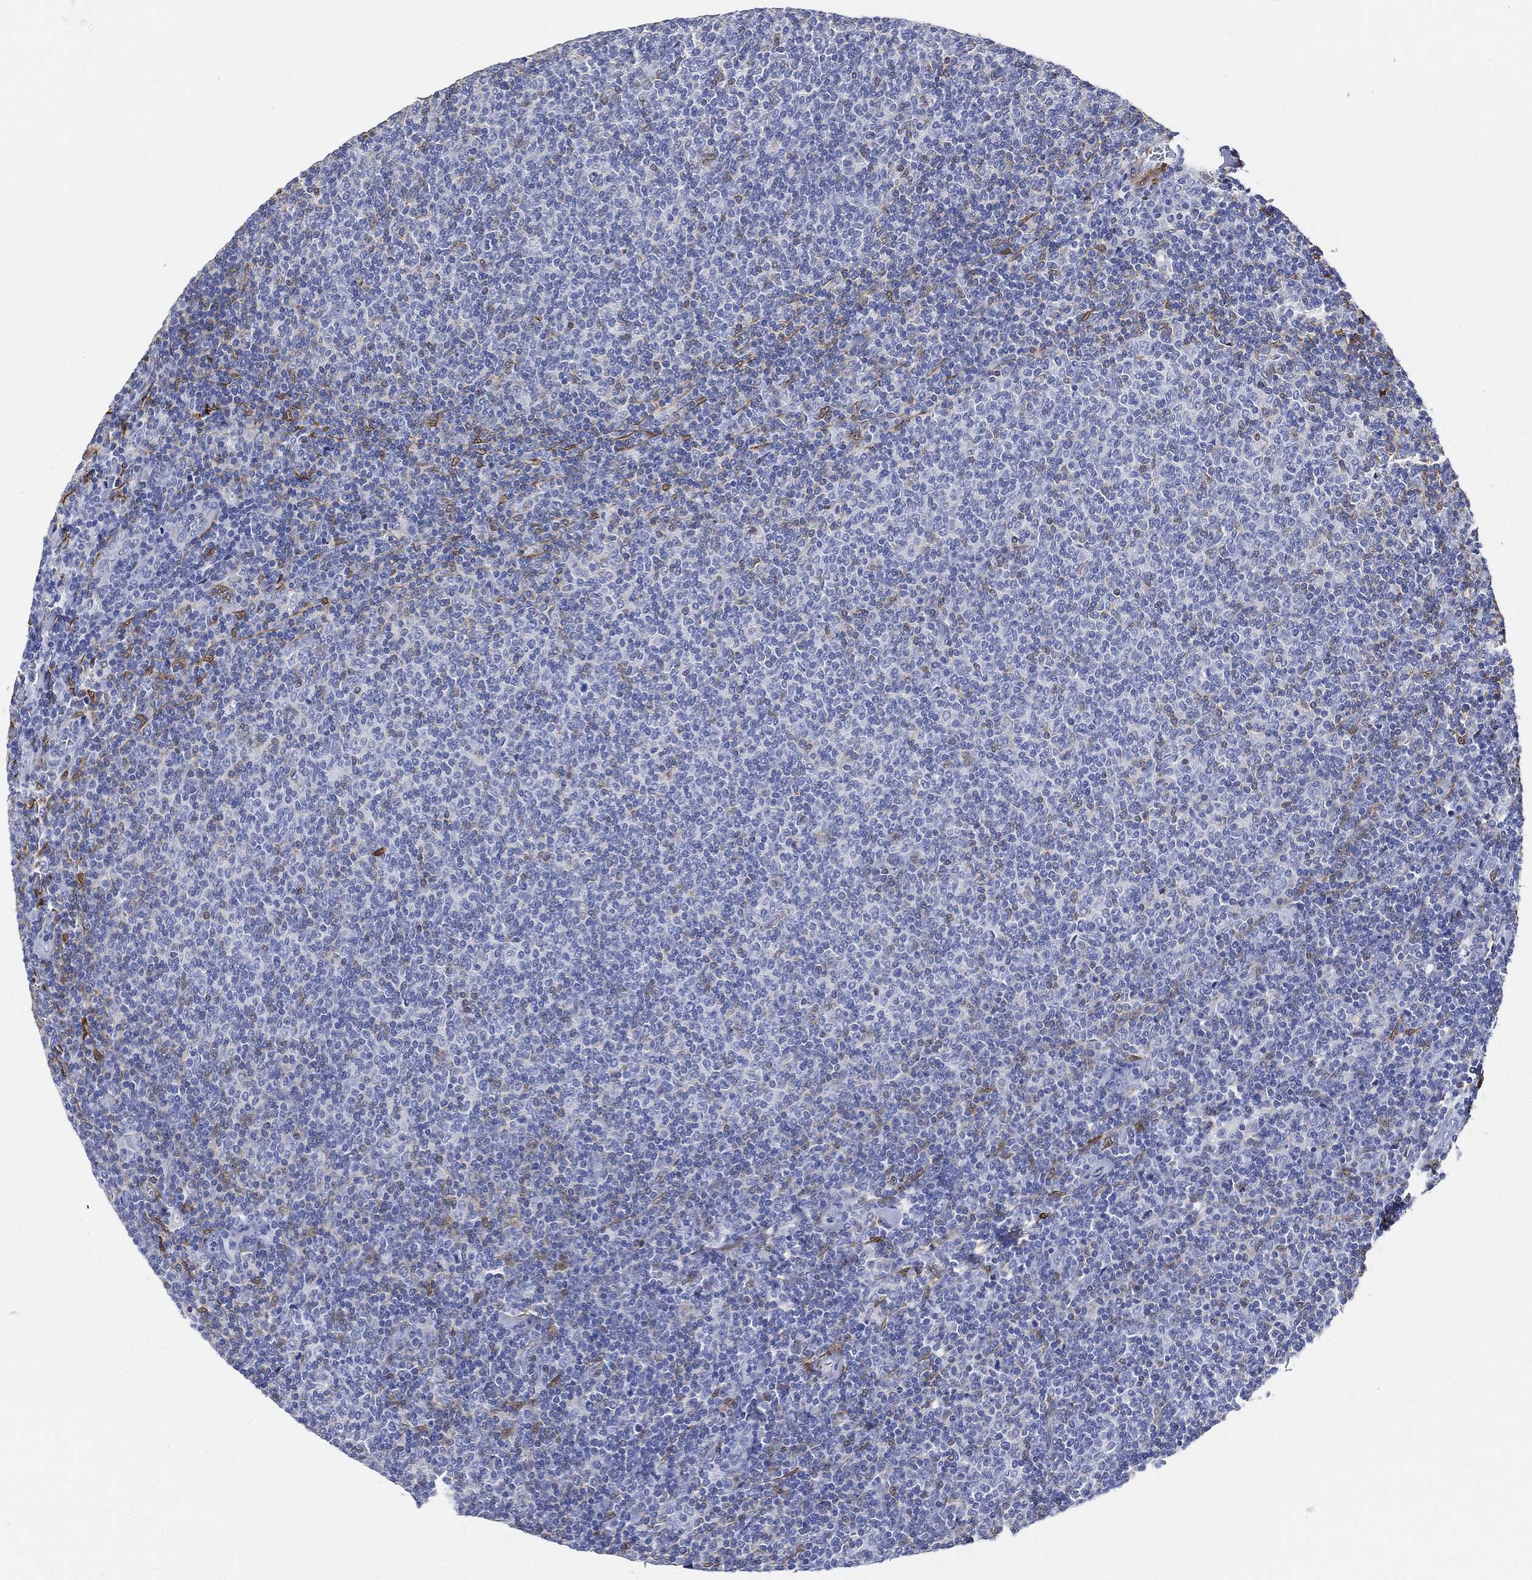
{"staining": {"intensity": "negative", "quantity": "none", "location": "none"}, "tissue": "lymphoma", "cell_type": "Tumor cells", "image_type": "cancer", "snomed": [{"axis": "morphology", "description": "Malignant lymphoma, non-Hodgkin's type, Low grade"}, {"axis": "topography", "description": "Lymph node"}], "caption": "A micrograph of human lymphoma is negative for staining in tumor cells. (DAB immunohistochemistry, high magnification).", "gene": "TAGLN", "patient": {"sex": "male", "age": 52}}